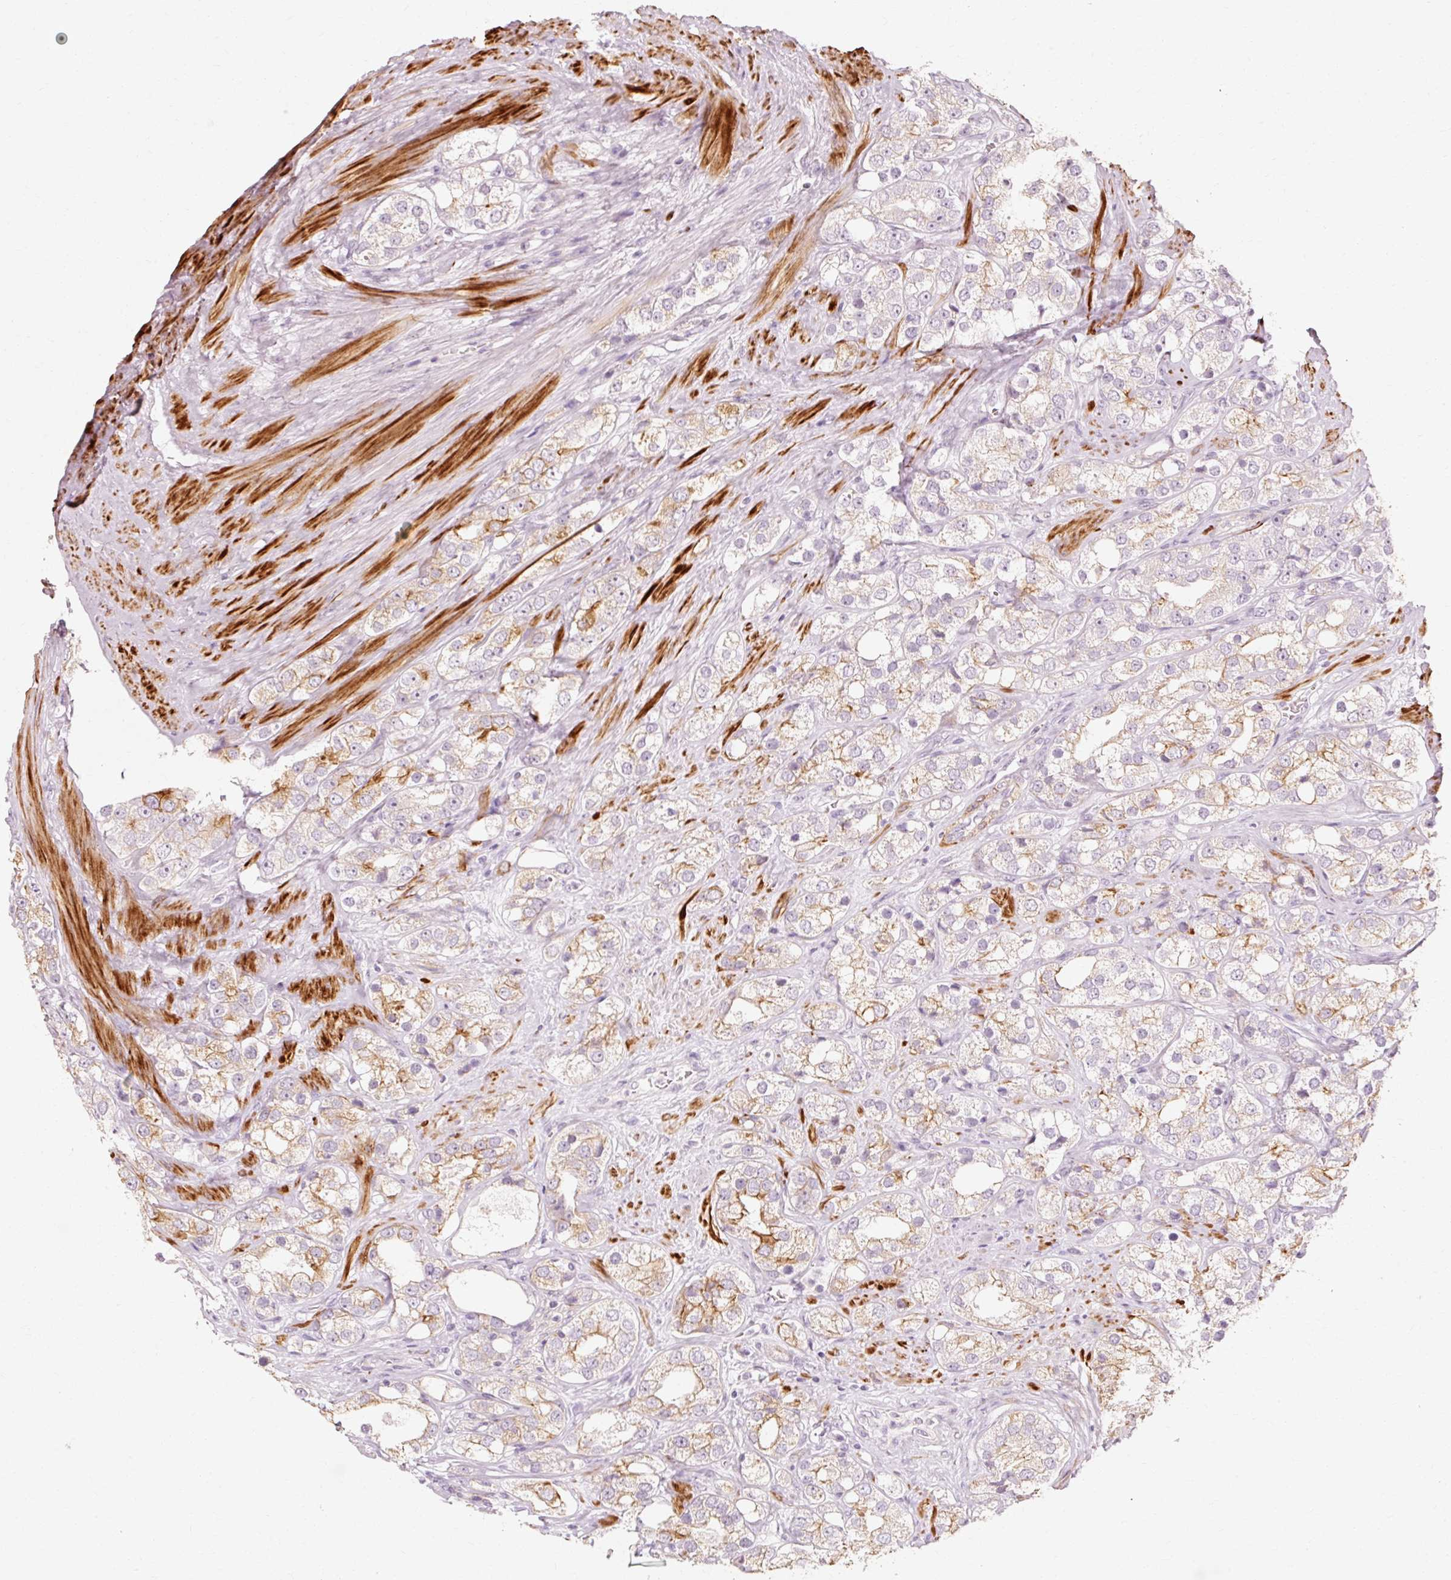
{"staining": {"intensity": "weak", "quantity": "25%-75%", "location": "cytoplasmic/membranous"}, "tissue": "prostate cancer", "cell_type": "Tumor cells", "image_type": "cancer", "snomed": [{"axis": "morphology", "description": "Adenocarcinoma, NOS"}, {"axis": "topography", "description": "Prostate"}], "caption": "Human prostate adenocarcinoma stained with a protein marker shows weak staining in tumor cells.", "gene": "TRIM73", "patient": {"sex": "male", "age": 79}}